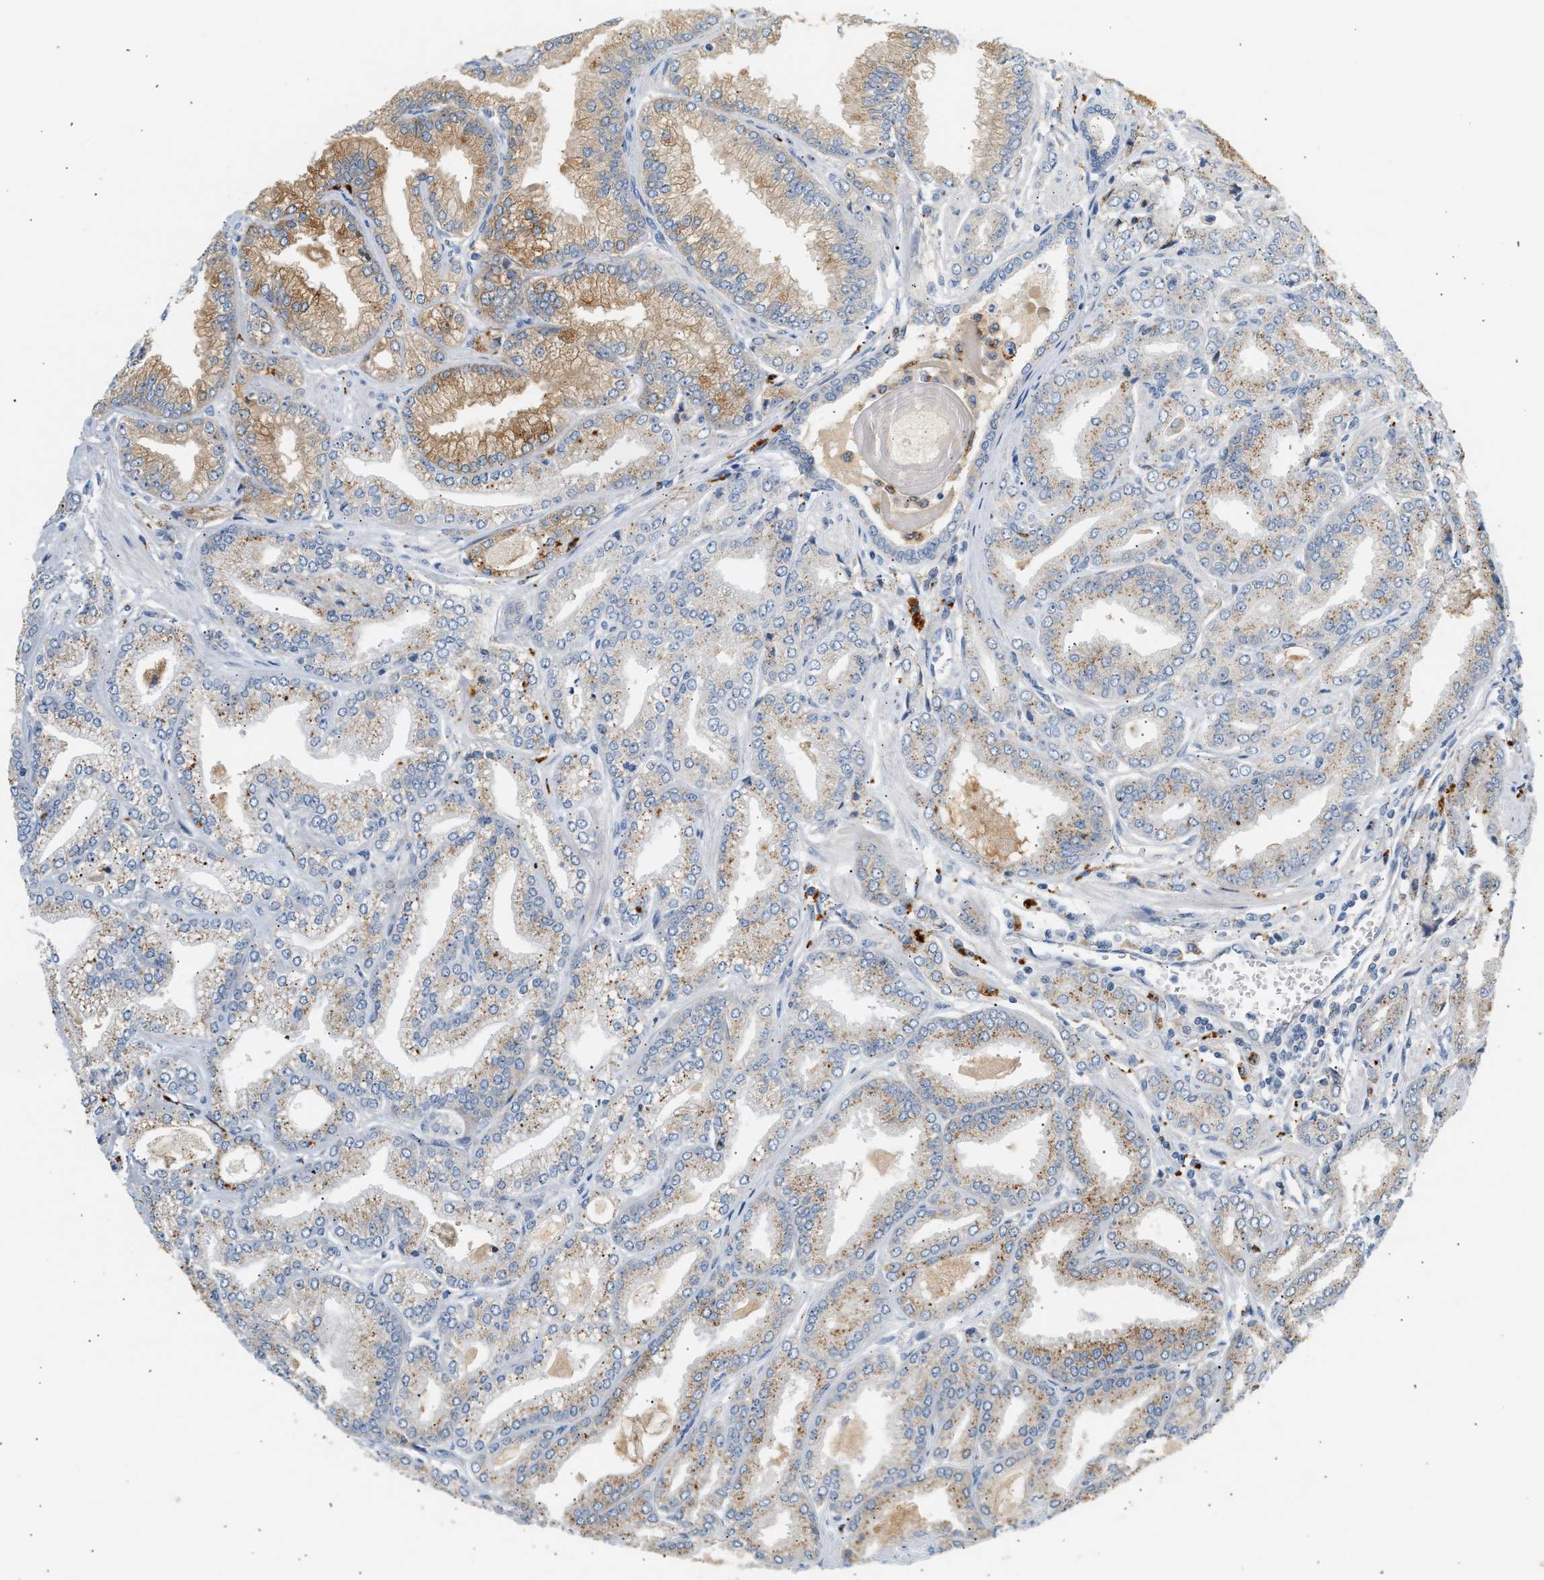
{"staining": {"intensity": "moderate", "quantity": "25%-75%", "location": "cytoplasmic/membranous"}, "tissue": "prostate cancer", "cell_type": "Tumor cells", "image_type": "cancer", "snomed": [{"axis": "morphology", "description": "Adenocarcinoma, Low grade"}, {"axis": "topography", "description": "Prostate"}], "caption": "Immunohistochemical staining of prostate adenocarcinoma (low-grade) displays medium levels of moderate cytoplasmic/membranous protein positivity in about 25%-75% of tumor cells. (Stains: DAB (3,3'-diaminobenzidine) in brown, nuclei in blue, Microscopy: brightfield microscopy at high magnification).", "gene": "ENTHD1", "patient": {"sex": "male", "age": 52}}